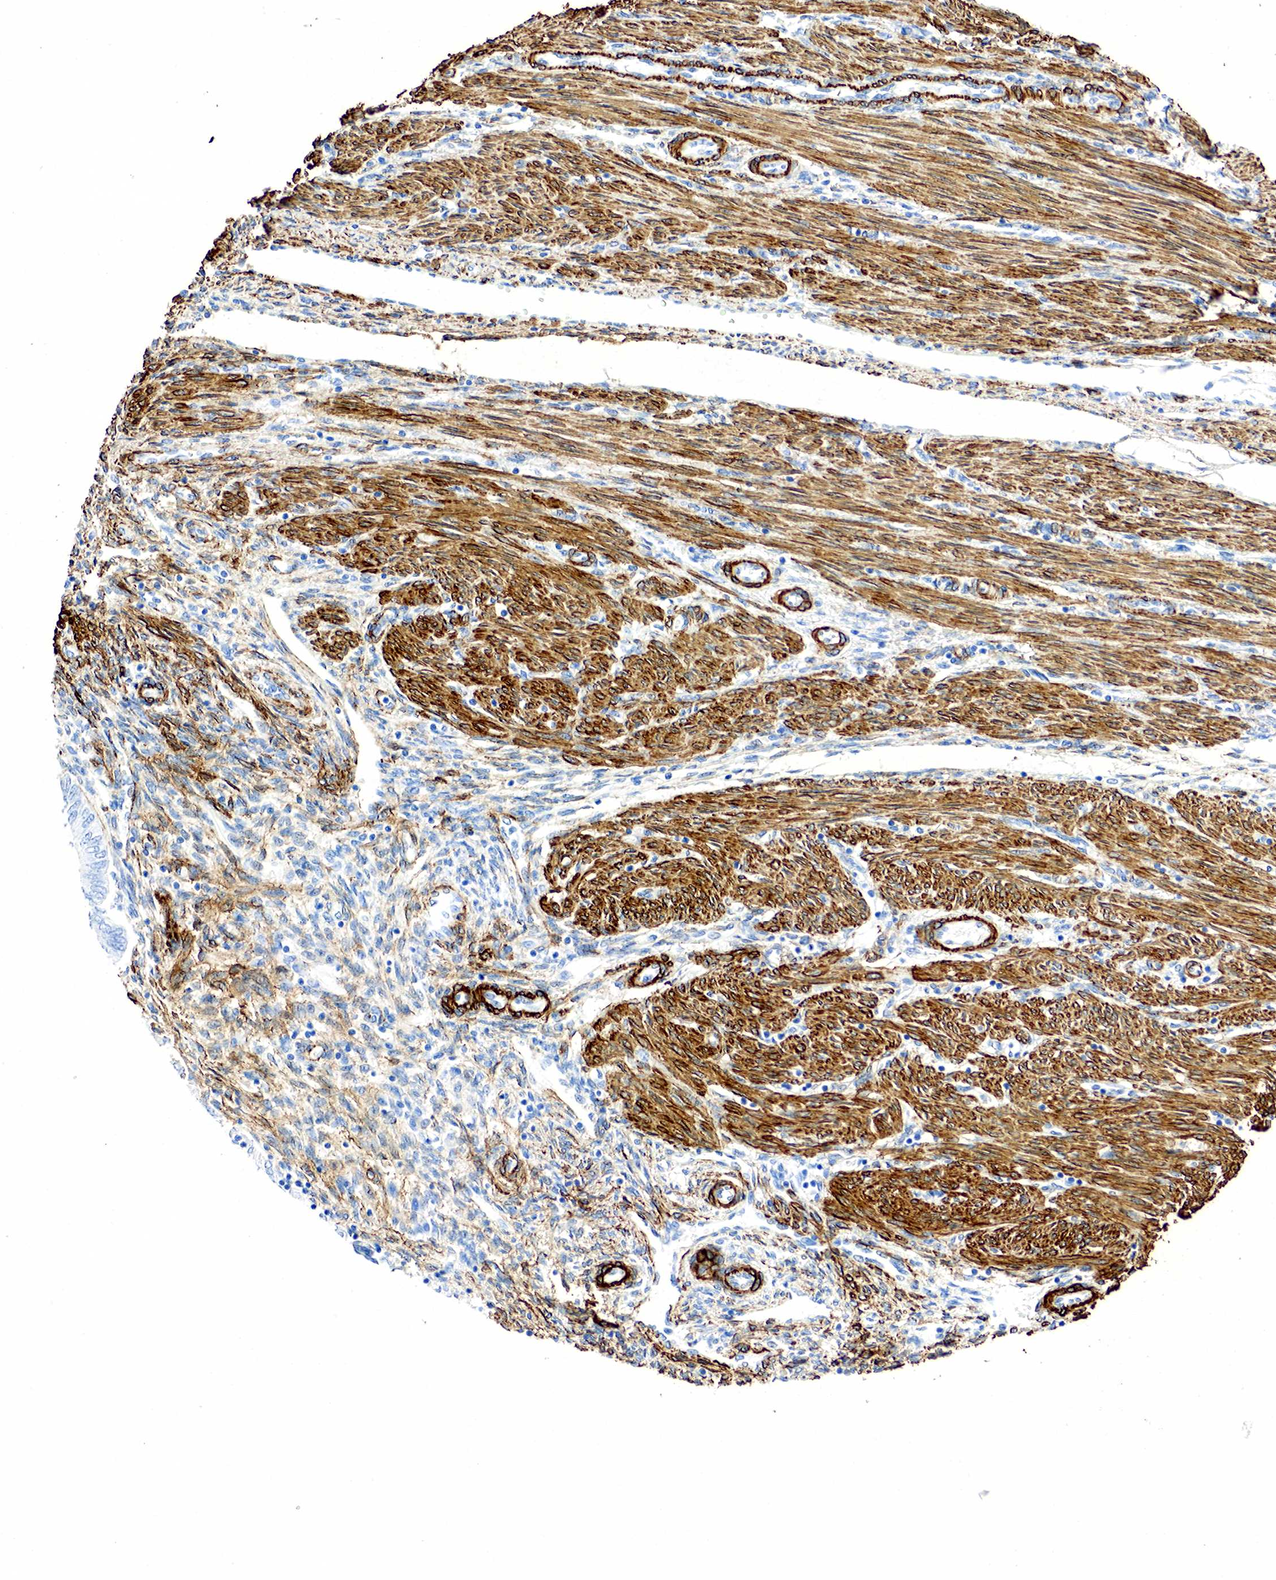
{"staining": {"intensity": "negative", "quantity": "none", "location": "none"}, "tissue": "endometrial cancer", "cell_type": "Tumor cells", "image_type": "cancer", "snomed": [{"axis": "morphology", "description": "Adenocarcinoma, NOS"}, {"axis": "topography", "description": "Endometrium"}], "caption": "This is an immunohistochemistry image of human adenocarcinoma (endometrial). There is no expression in tumor cells.", "gene": "ACTA1", "patient": {"sex": "female", "age": 51}}